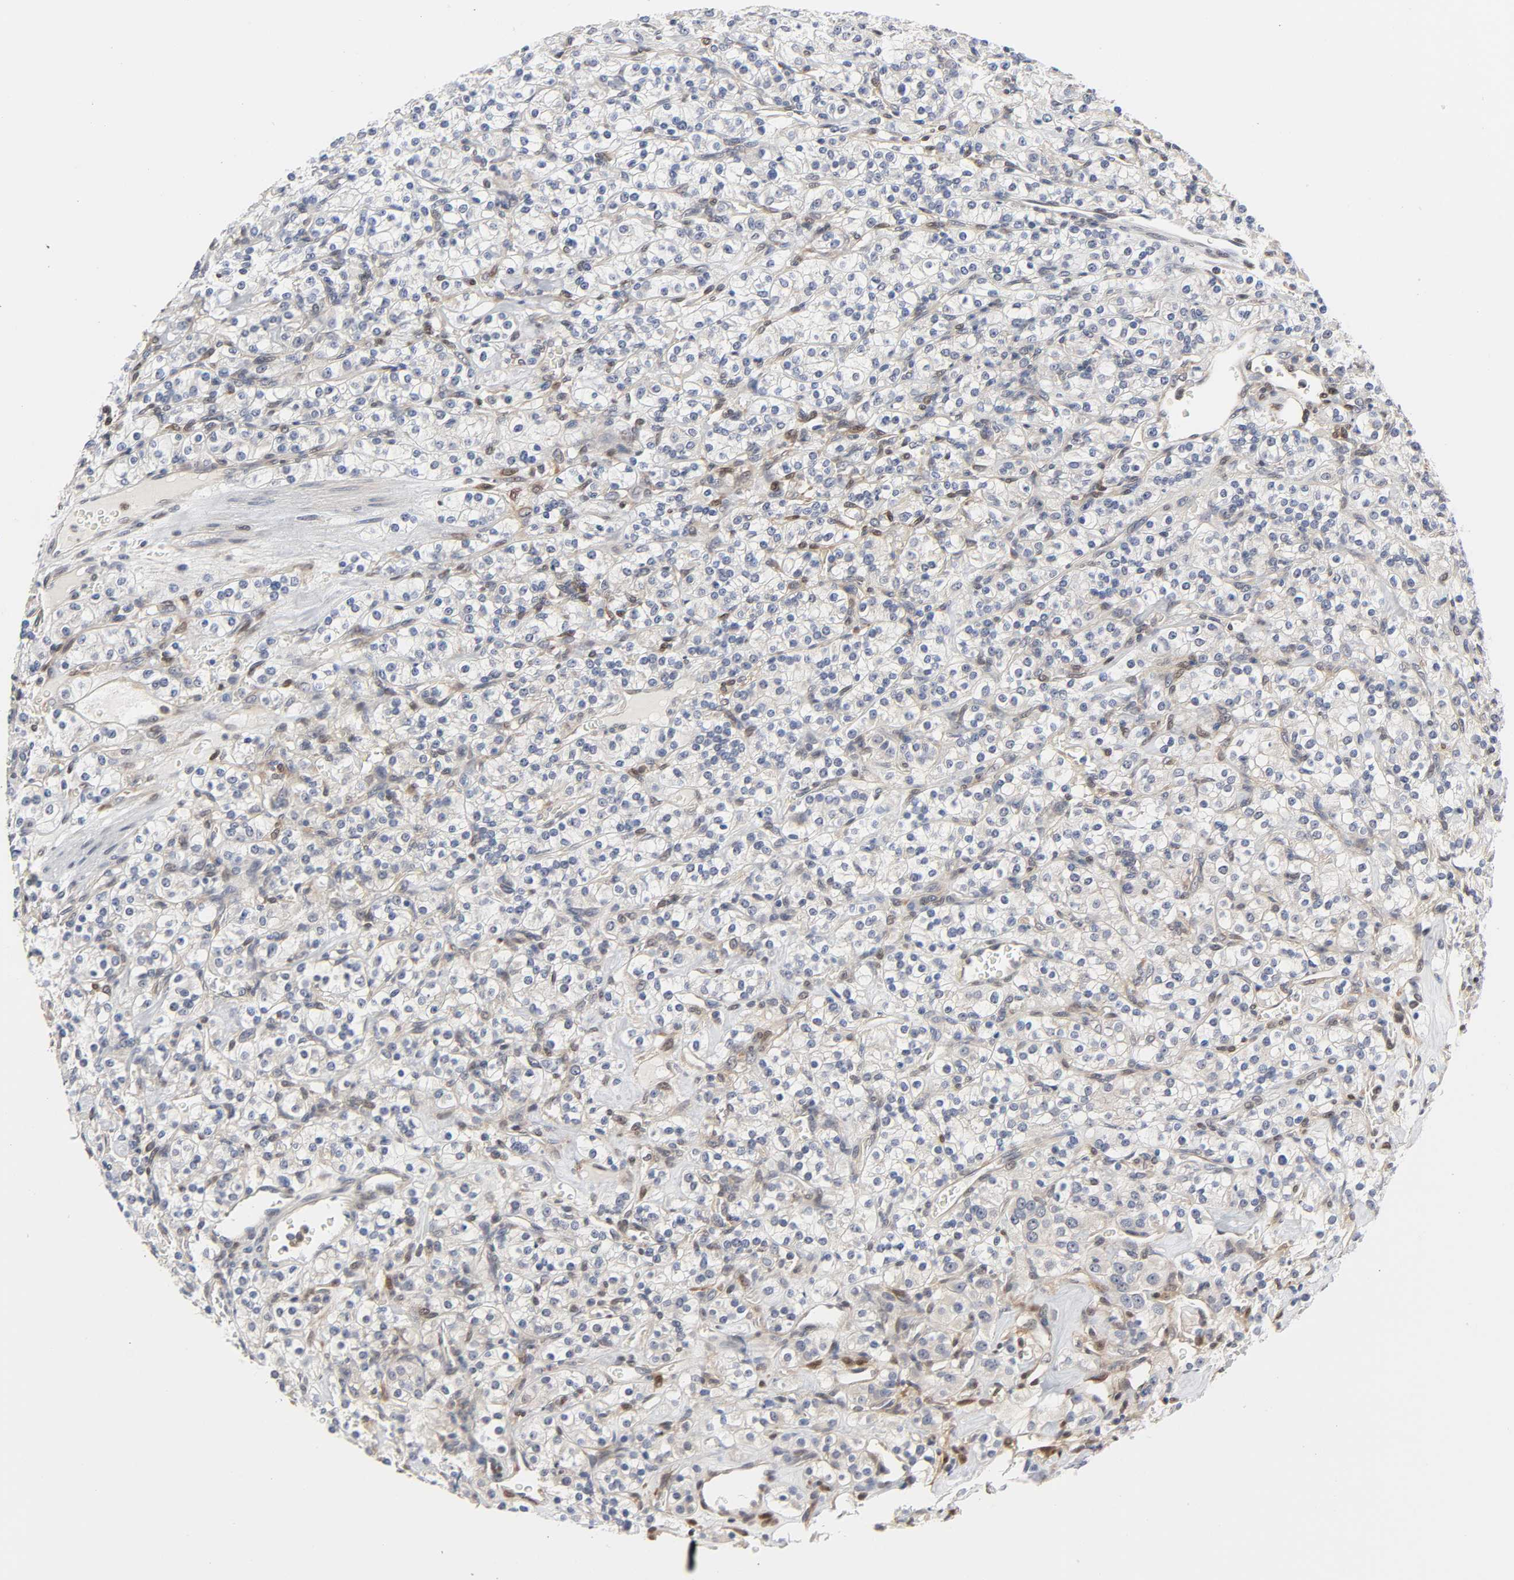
{"staining": {"intensity": "negative", "quantity": "none", "location": "none"}, "tissue": "renal cancer", "cell_type": "Tumor cells", "image_type": "cancer", "snomed": [{"axis": "morphology", "description": "Adenocarcinoma, NOS"}, {"axis": "topography", "description": "Kidney"}], "caption": "IHC histopathology image of human renal adenocarcinoma stained for a protein (brown), which demonstrates no positivity in tumor cells.", "gene": "PTEN", "patient": {"sex": "male", "age": 77}}